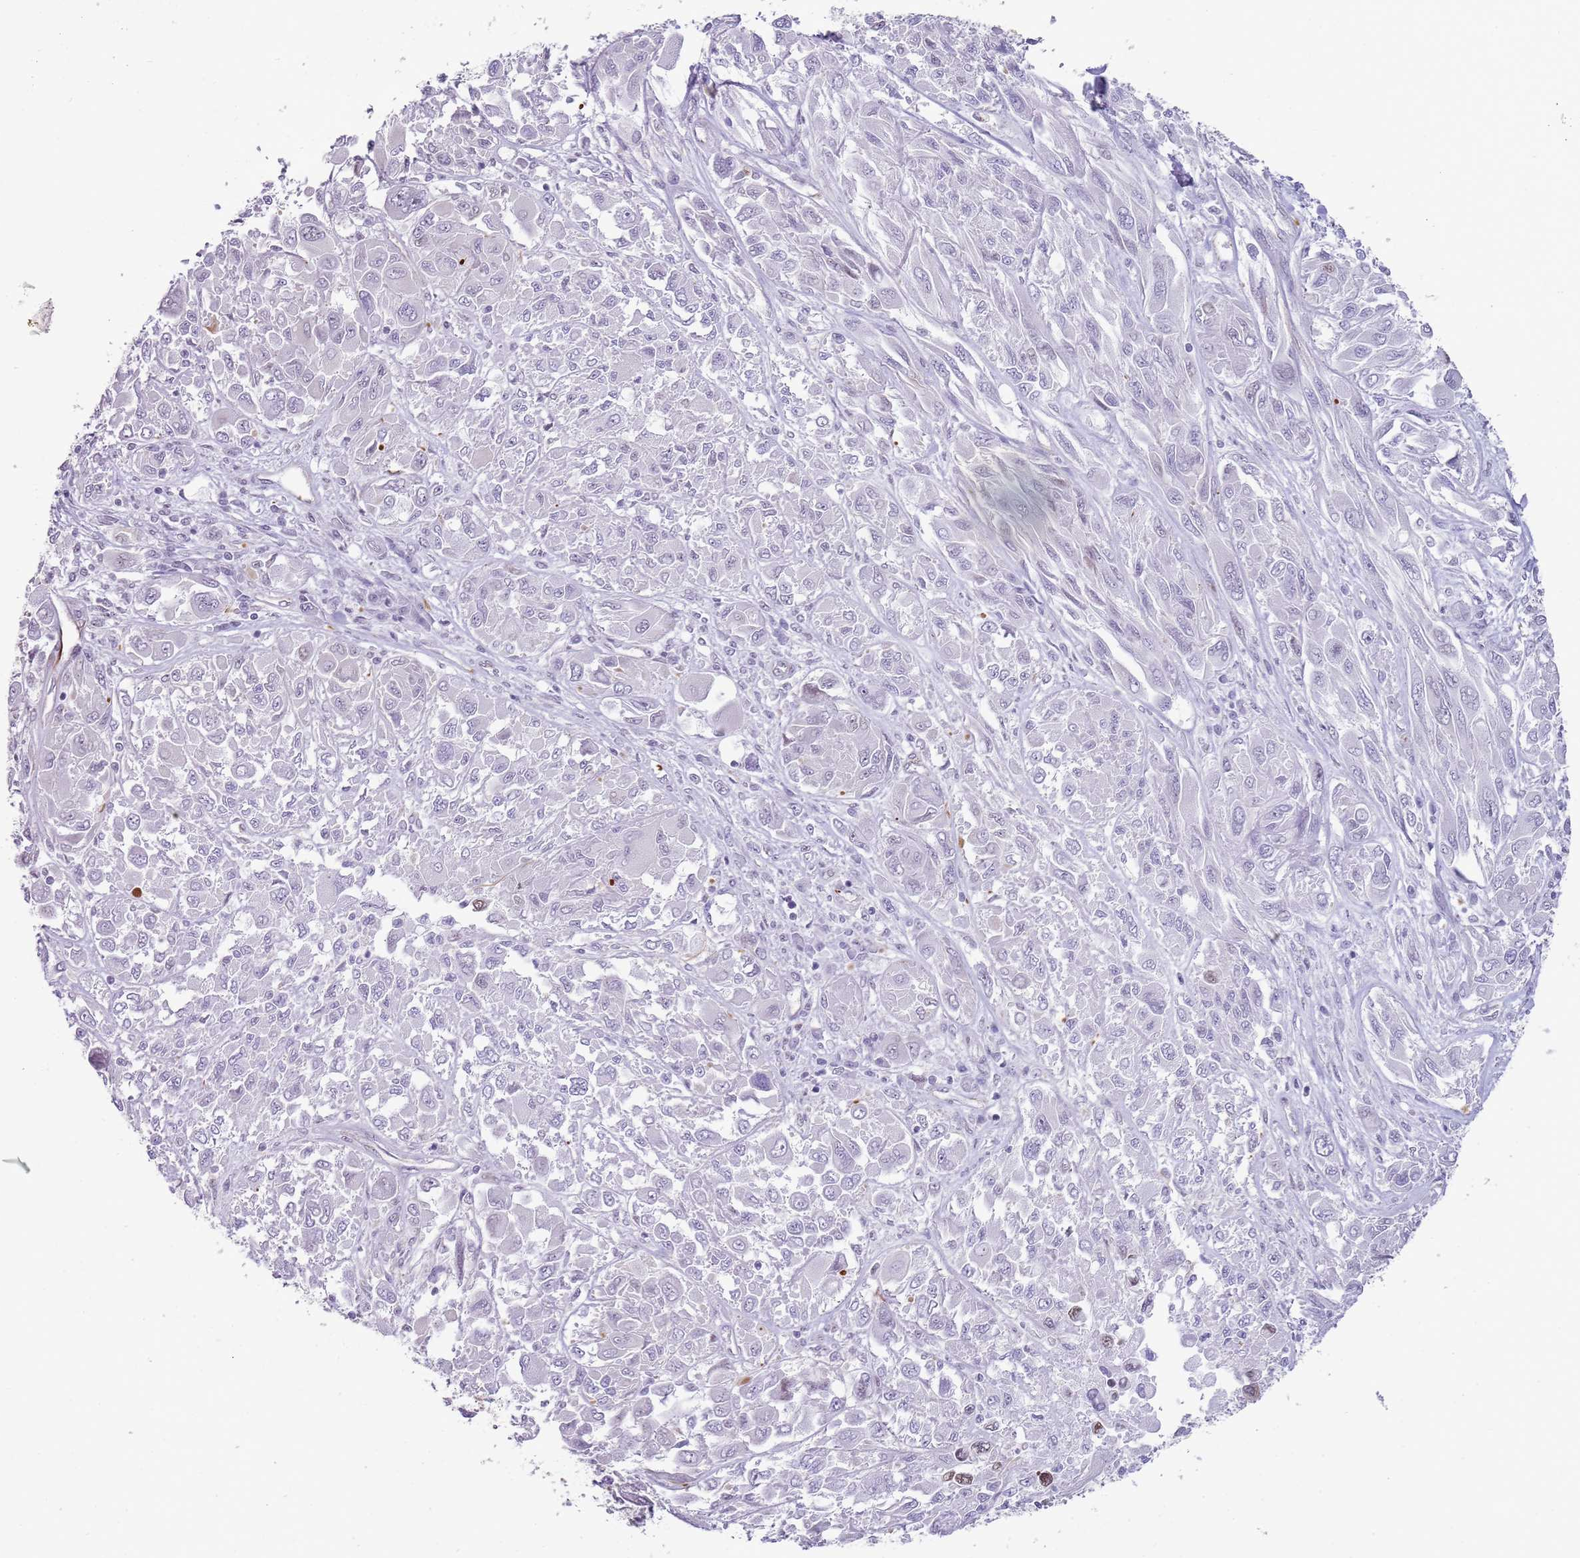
{"staining": {"intensity": "negative", "quantity": "none", "location": "none"}, "tissue": "melanoma", "cell_type": "Tumor cells", "image_type": "cancer", "snomed": [{"axis": "morphology", "description": "Malignant melanoma, NOS"}, {"axis": "topography", "description": "Skin"}], "caption": "Immunohistochemical staining of human melanoma exhibits no significant expression in tumor cells.", "gene": "NBPF3", "patient": {"sex": "female", "age": 91}}